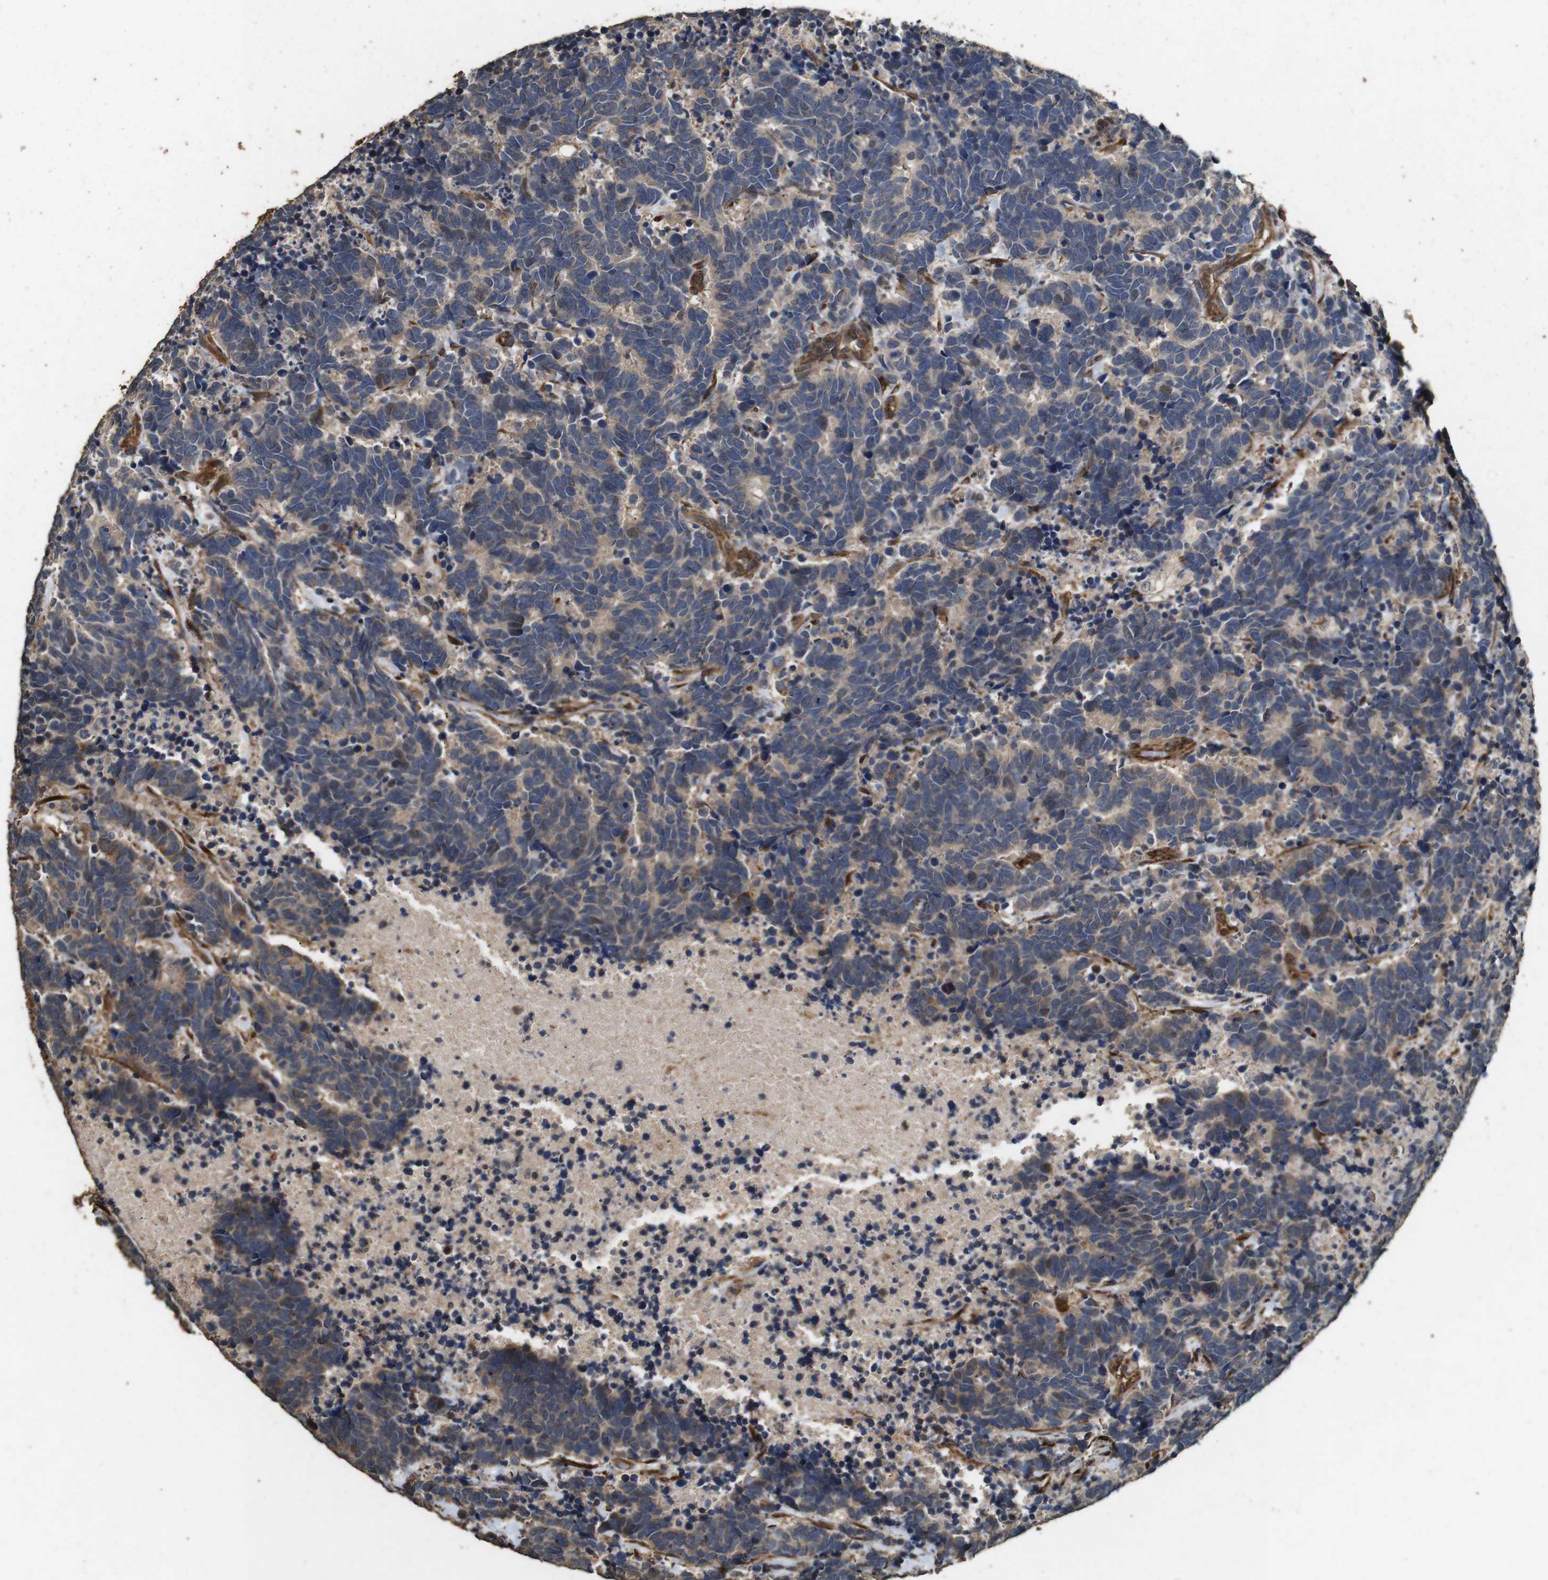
{"staining": {"intensity": "weak", "quantity": ">75%", "location": "cytoplasmic/membranous"}, "tissue": "carcinoid", "cell_type": "Tumor cells", "image_type": "cancer", "snomed": [{"axis": "morphology", "description": "Carcinoma, NOS"}, {"axis": "morphology", "description": "Carcinoid, malignant, NOS"}, {"axis": "topography", "description": "Urinary bladder"}], "caption": "Immunohistochemical staining of carcinoid shows low levels of weak cytoplasmic/membranous protein staining in about >75% of tumor cells.", "gene": "CNPY4", "patient": {"sex": "male", "age": 57}}